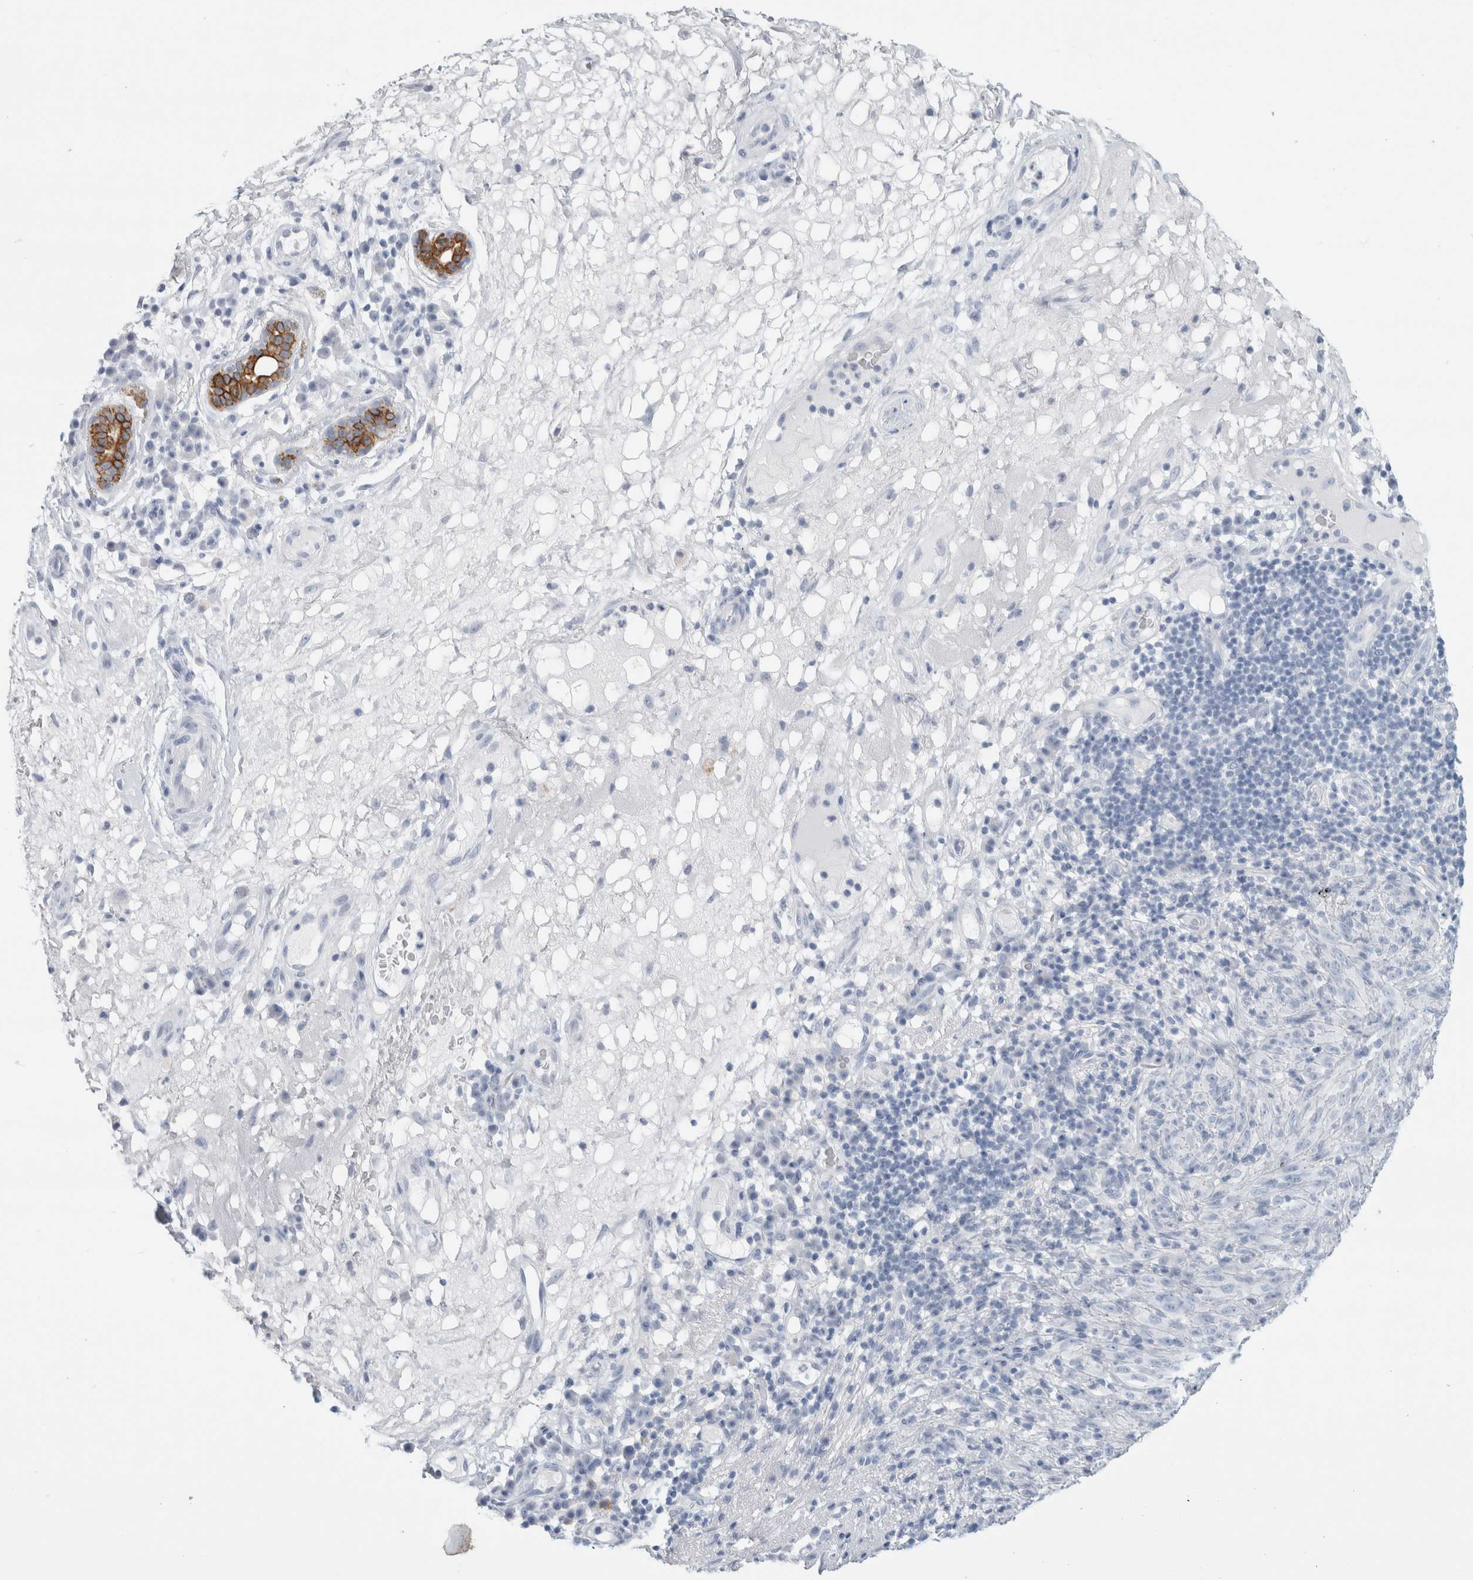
{"staining": {"intensity": "negative", "quantity": "none", "location": "none"}, "tissue": "melanoma", "cell_type": "Tumor cells", "image_type": "cancer", "snomed": [{"axis": "morphology", "description": "Malignant melanoma, NOS"}, {"axis": "topography", "description": "Skin of head"}], "caption": "Immunohistochemistry (IHC) of malignant melanoma reveals no expression in tumor cells.", "gene": "RPH3AL", "patient": {"sex": "male", "age": 96}}